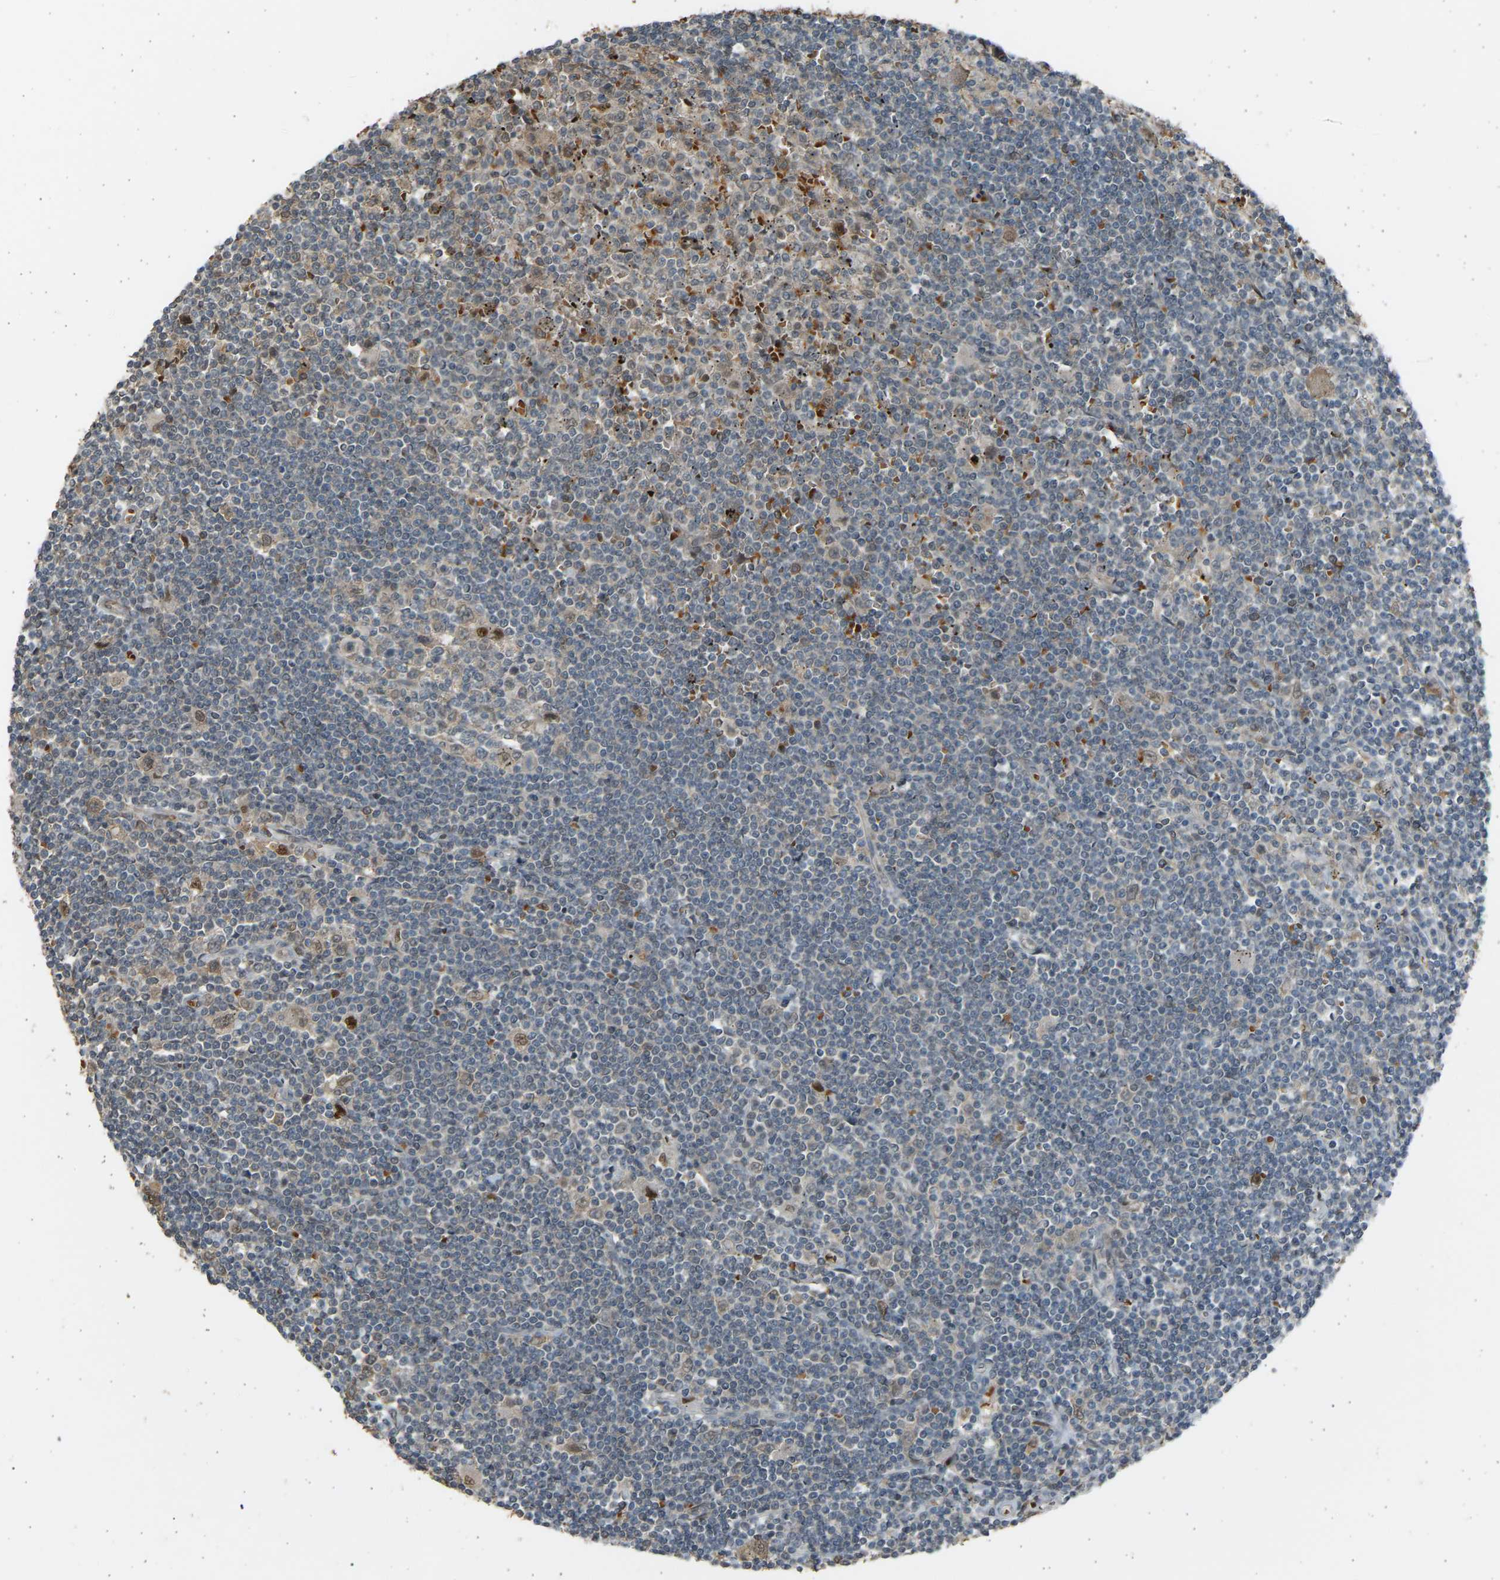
{"staining": {"intensity": "weak", "quantity": "<25%", "location": "cytoplasmic/membranous,nuclear"}, "tissue": "lymphoma", "cell_type": "Tumor cells", "image_type": "cancer", "snomed": [{"axis": "morphology", "description": "Malignant lymphoma, non-Hodgkin's type, Low grade"}, {"axis": "topography", "description": "Spleen"}], "caption": "Immunohistochemistry (IHC) photomicrograph of human low-grade malignant lymphoma, non-Hodgkin's type stained for a protein (brown), which displays no staining in tumor cells.", "gene": "BIRC2", "patient": {"sex": "male", "age": 76}}